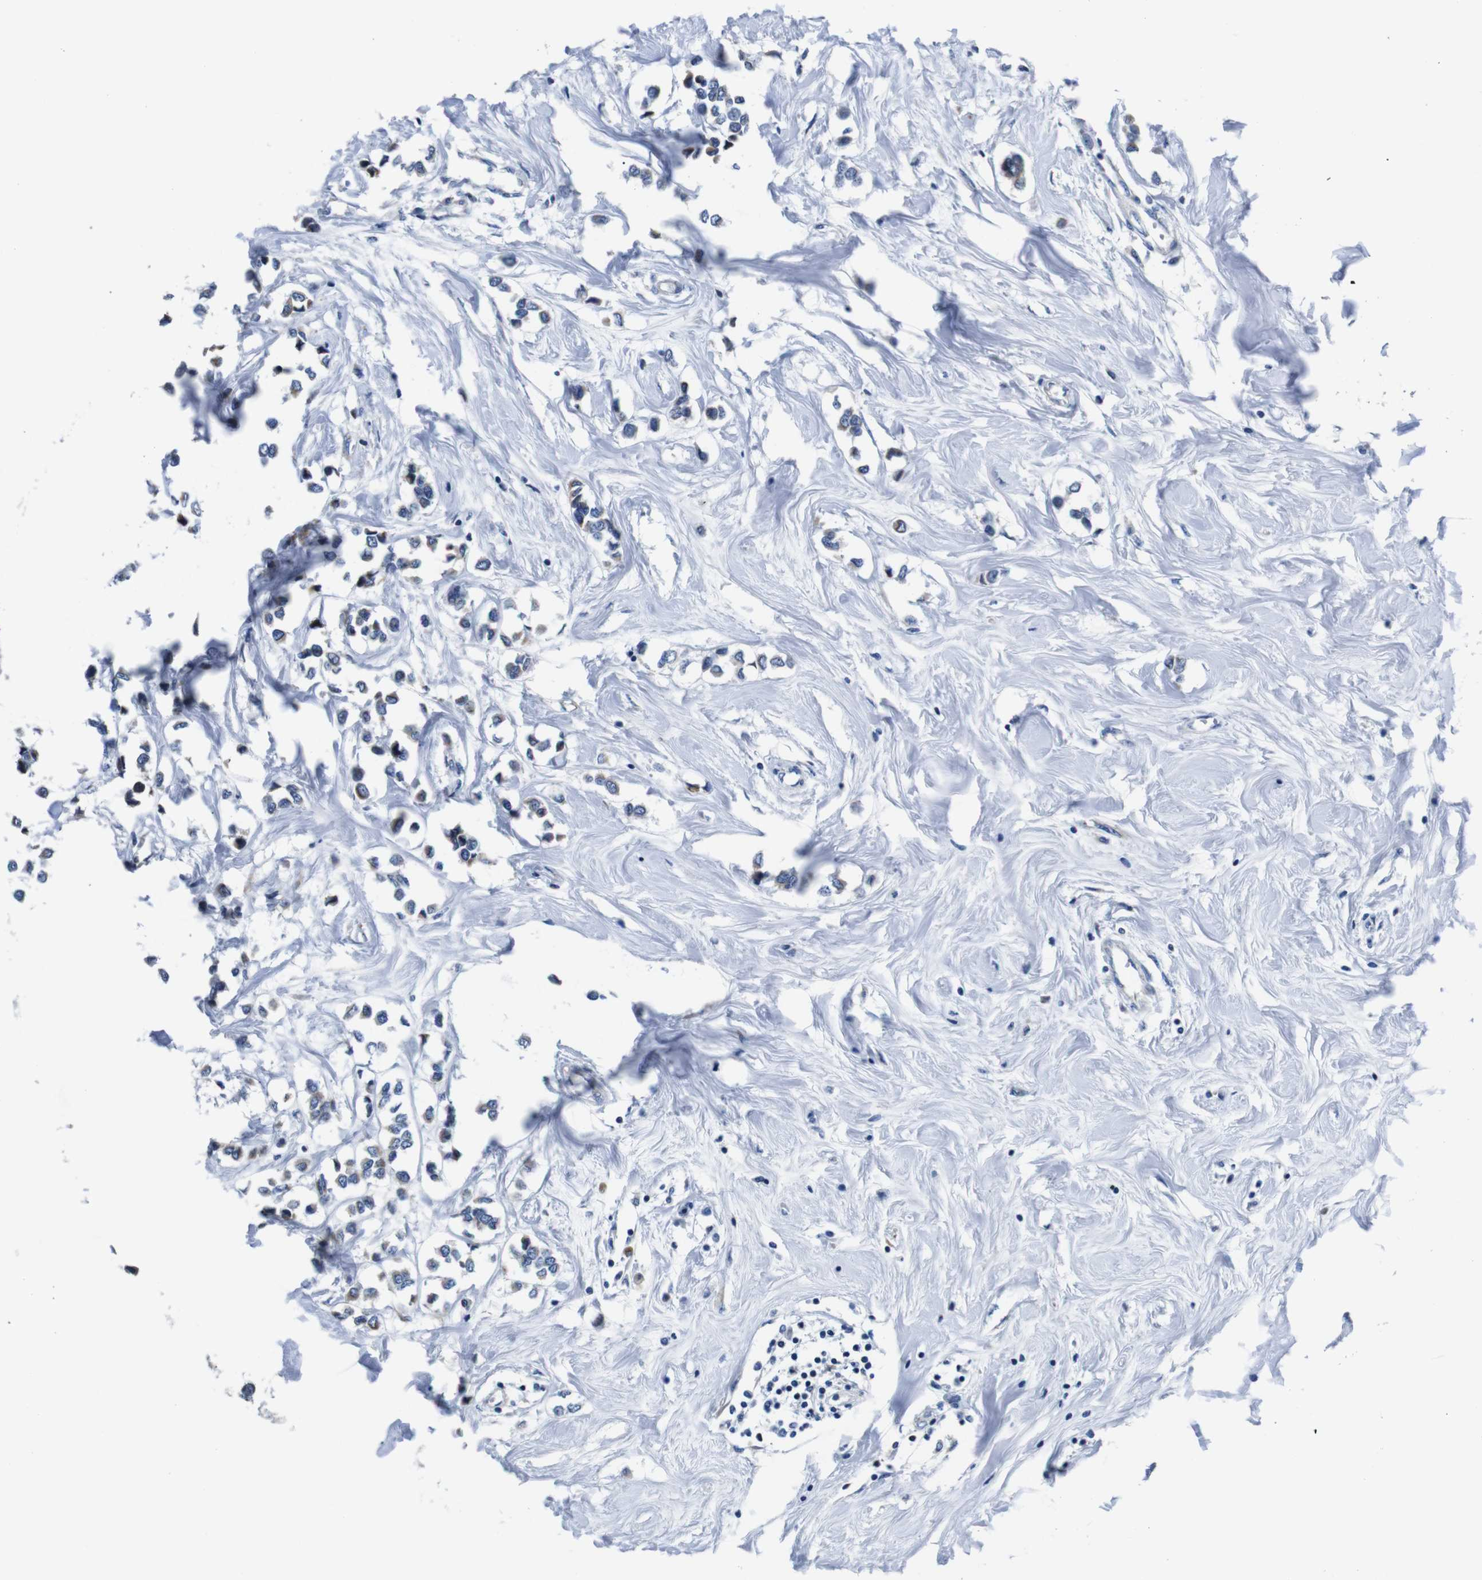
{"staining": {"intensity": "weak", "quantity": "<25%", "location": "cytoplasmic/membranous"}, "tissue": "breast cancer", "cell_type": "Tumor cells", "image_type": "cancer", "snomed": [{"axis": "morphology", "description": "Lobular carcinoma"}, {"axis": "topography", "description": "Breast"}], "caption": "This micrograph is of breast cancer (lobular carcinoma) stained with immunohistochemistry (IHC) to label a protein in brown with the nuclei are counter-stained blue. There is no staining in tumor cells.", "gene": "SNX19", "patient": {"sex": "female", "age": 51}}